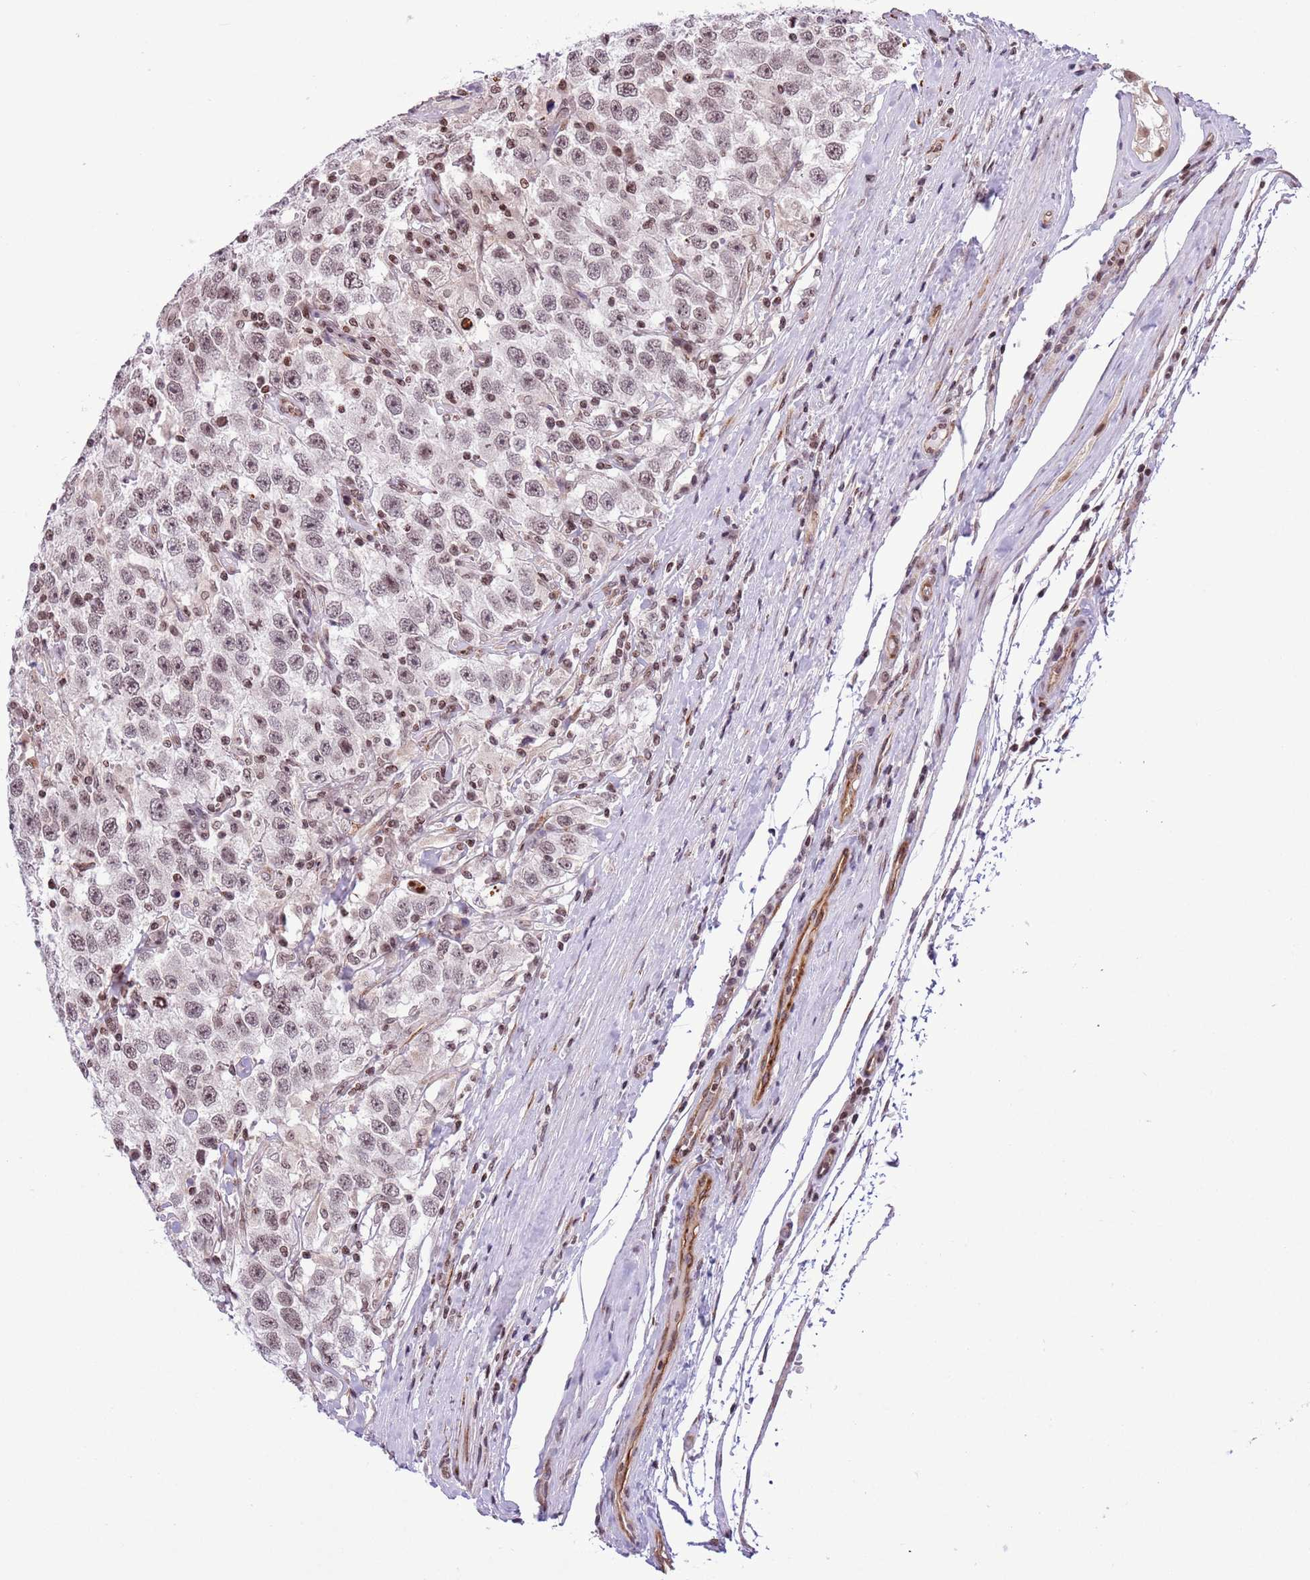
{"staining": {"intensity": "moderate", "quantity": ">75%", "location": "nuclear"}, "tissue": "testis cancer", "cell_type": "Tumor cells", "image_type": "cancer", "snomed": [{"axis": "morphology", "description": "Seminoma, NOS"}, {"axis": "topography", "description": "Testis"}], "caption": "A micrograph showing moderate nuclear expression in about >75% of tumor cells in testis cancer (seminoma), as visualized by brown immunohistochemical staining.", "gene": "NRIP1", "patient": {"sex": "male", "age": 41}}